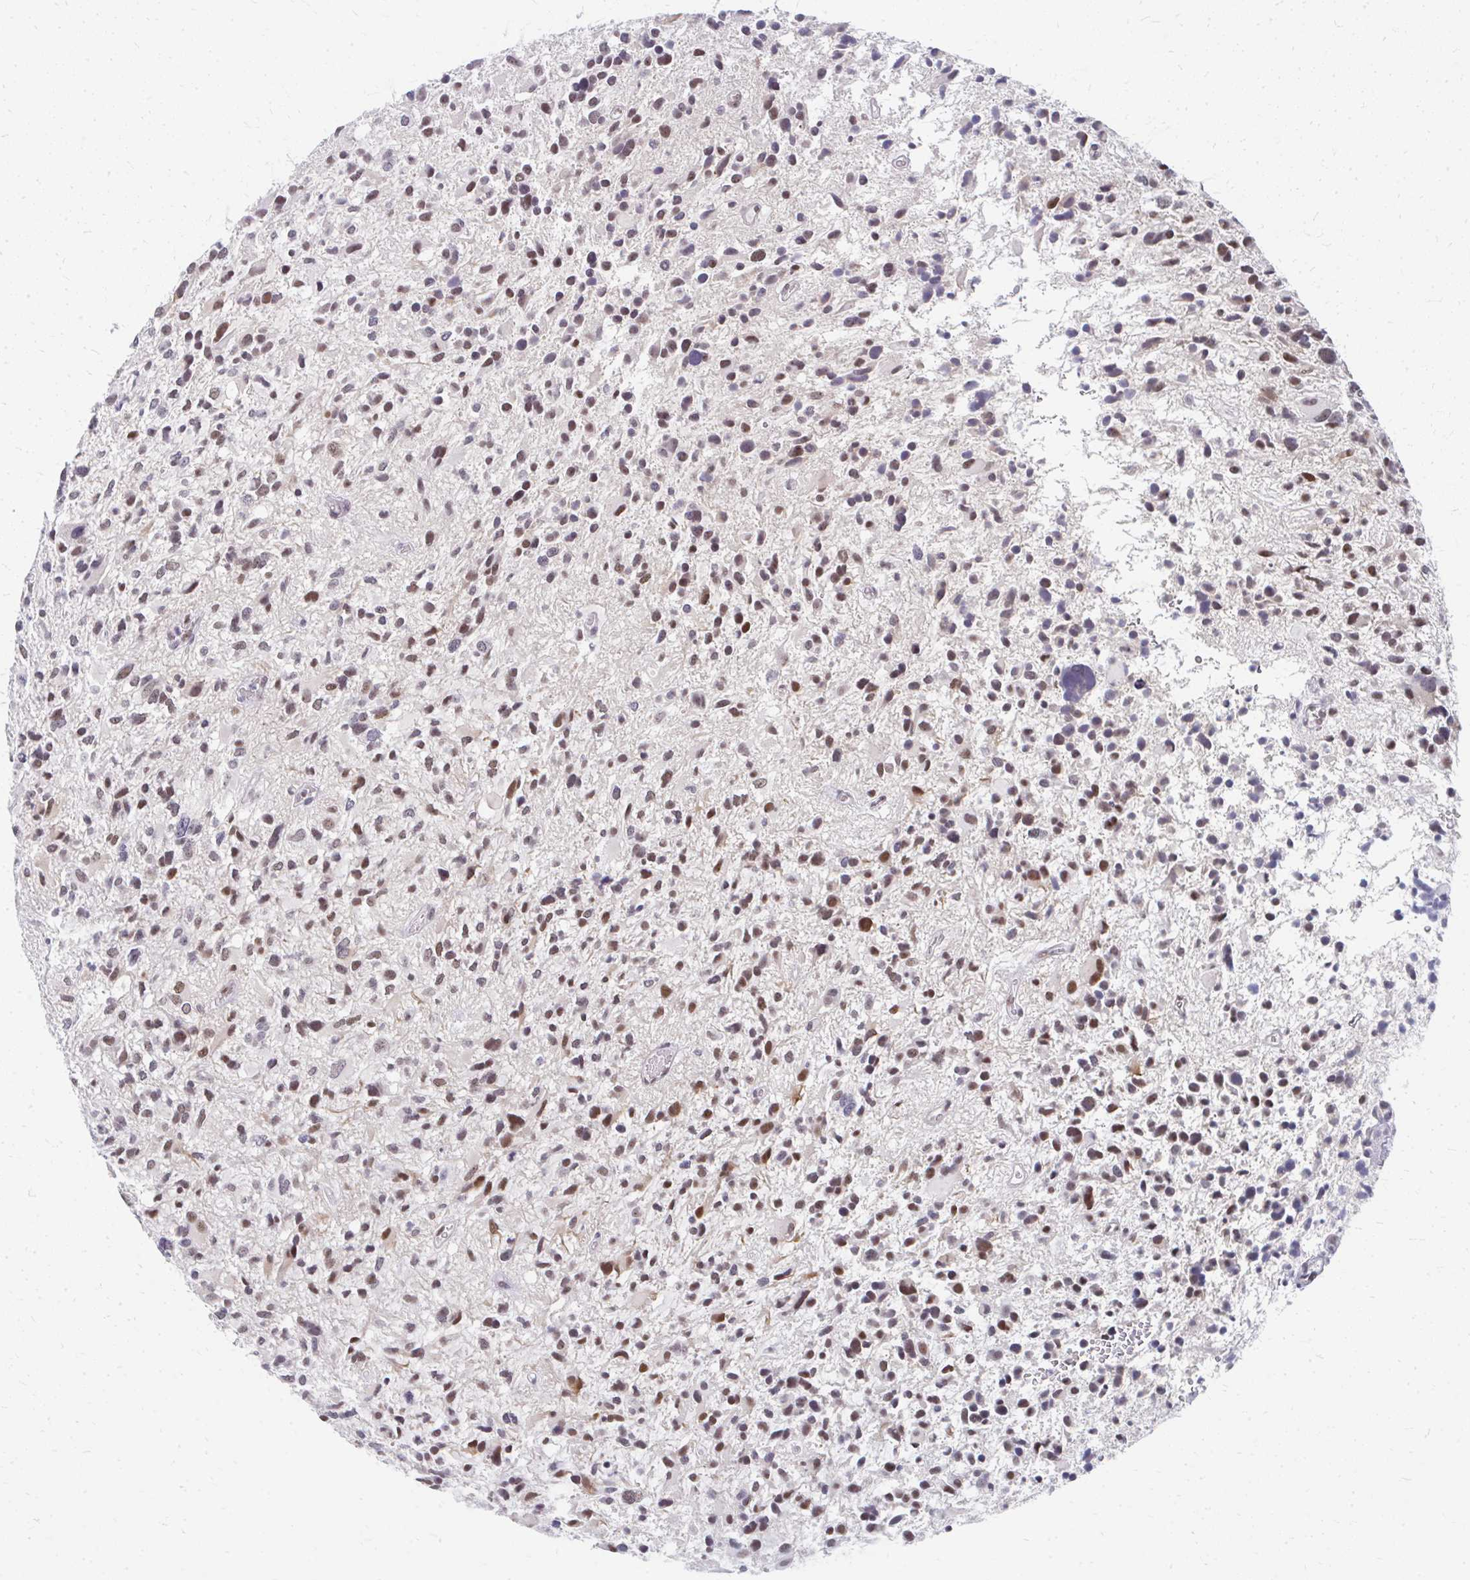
{"staining": {"intensity": "moderate", "quantity": "<25%", "location": "nuclear"}, "tissue": "glioma", "cell_type": "Tumor cells", "image_type": "cancer", "snomed": [{"axis": "morphology", "description": "Glioma, malignant, High grade"}, {"axis": "topography", "description": "Brain"}], "caption": "IHC micrograph of neoplastic tissue: malignant glioma (high-grade) stained using immunohistochemistry (IHC) shows low levels of moderate protein expression localized specifically in the nuclear of tumor cells, appearing as a nuclear brown color.", "gene": "GTF2H1", "patient": {"sex": "female", "age": 11}}